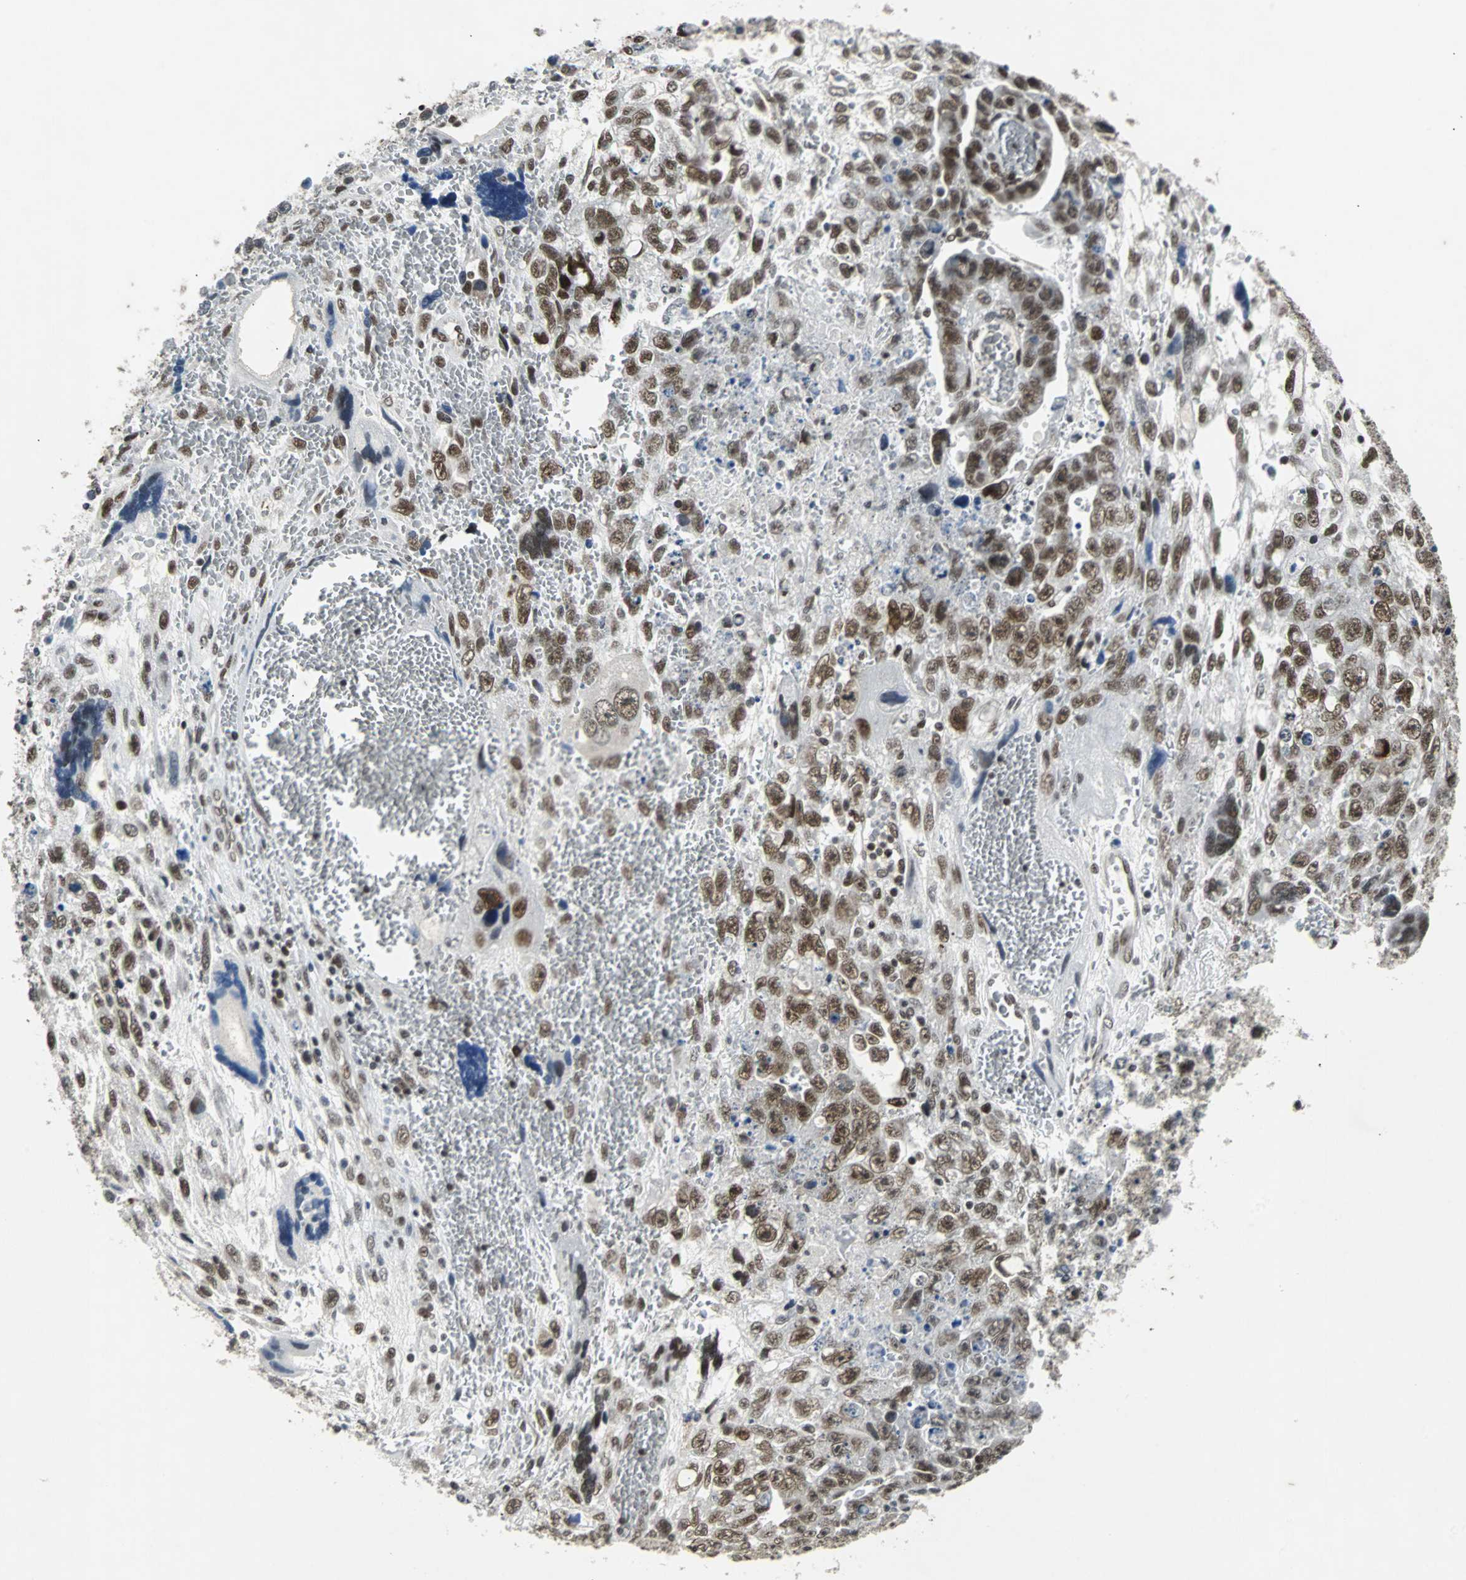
{"staining": {"intensity": "strong", "quantity": ">75%", "location": "nuclear"}, "tissue": "testis cancer", "cell_type": "Tumor cells", "image_type": "cancer", "snomed": [{"axis": "morphology", "description": "Carcinoma, Embryonal, NOS"}, {"axis": "topography", "description": "Testis"}], "caption": "Testis cancer stained with immunohistochemistry shows strong nuclear expression in about >75% of tumor cells. (Stains: DAB in brown, nuclei in blue, Microscopy: brightfield microscopy at high magnification).", "gene": "GATAD2A", "patient": {"sex": "male", "age": 28}}